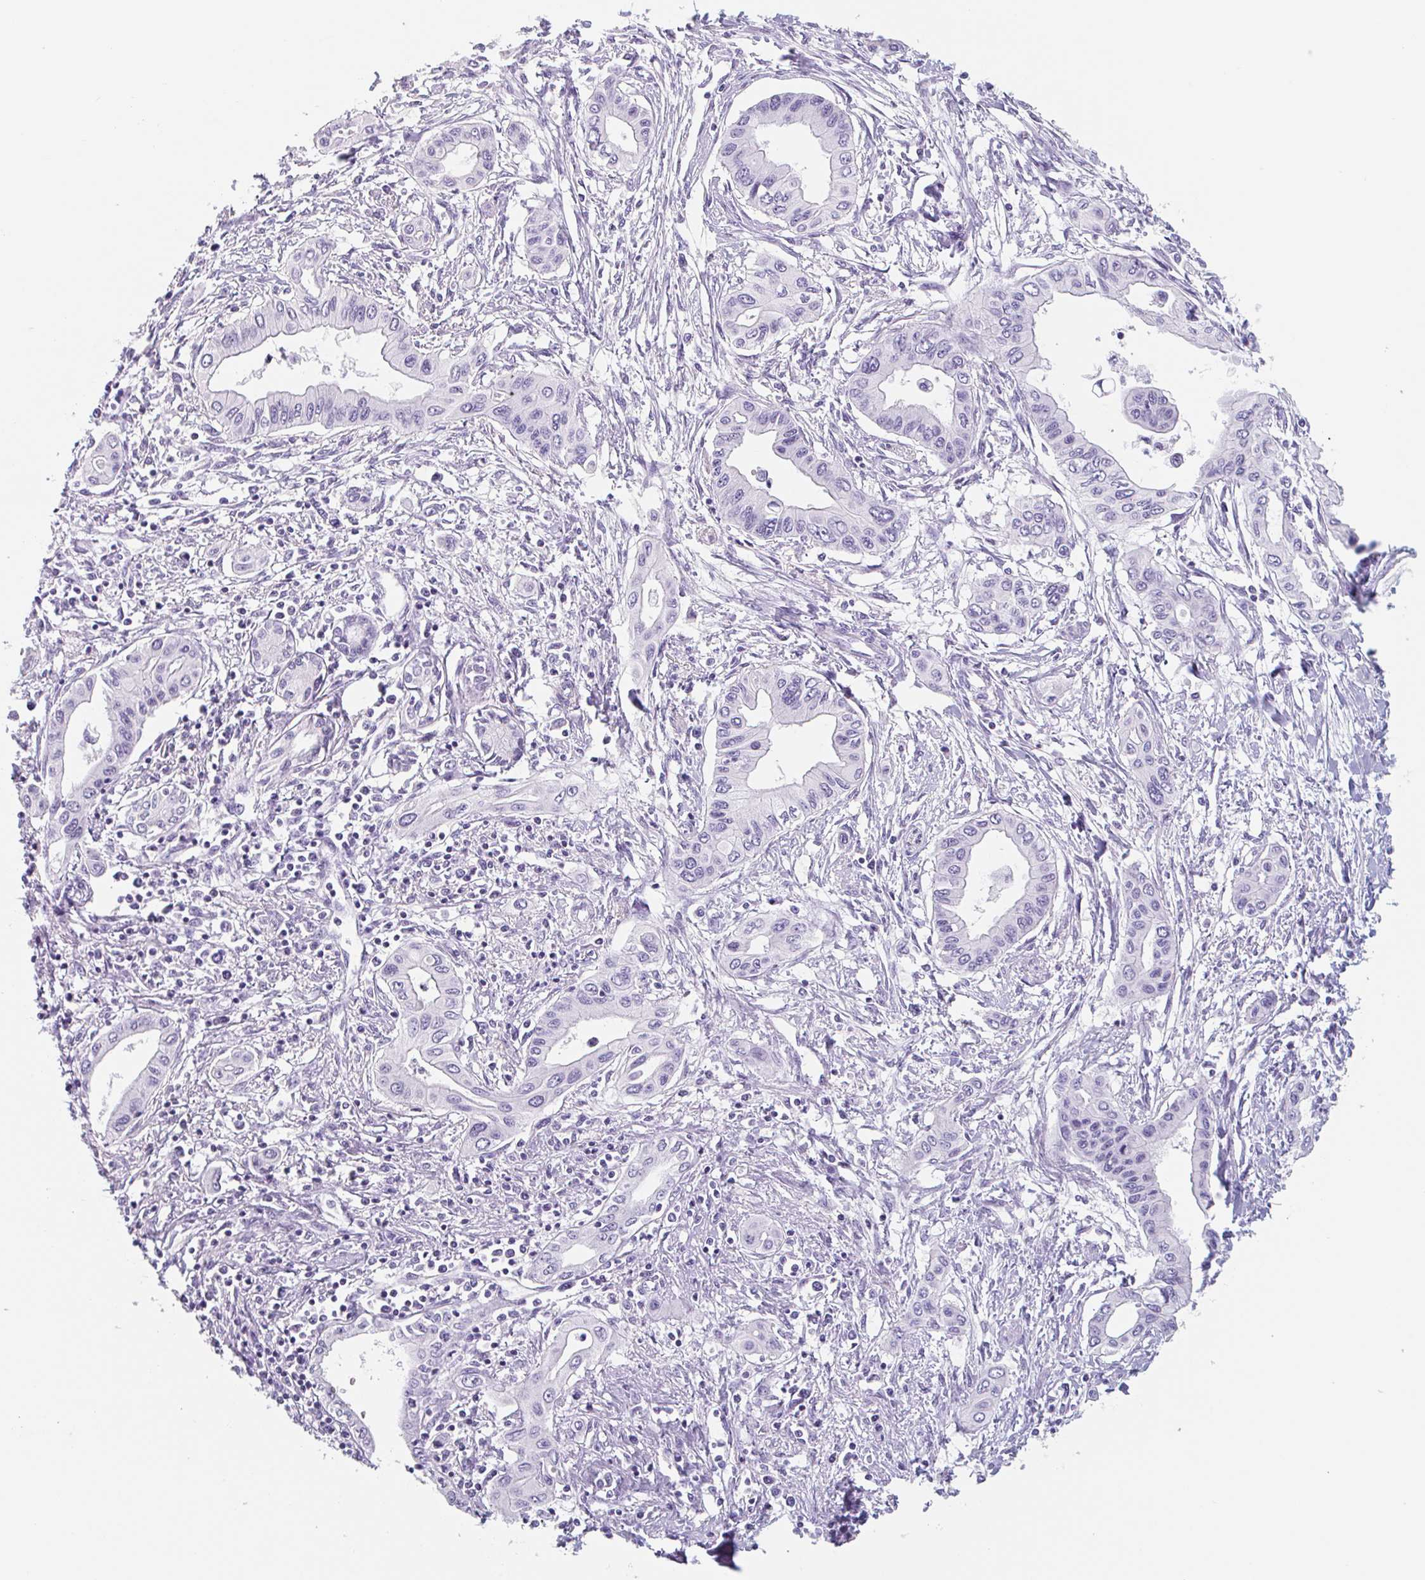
{"staining": {"intensity": "negative", "quantity": "none", "location": "none"}, "tissue": "pancreatic cancer", "cell_type": "Tumor cells", "image_type": "cancer", "snomed": [{"axis": "morphology", "description": "Adenocarcinoma, NOS"}, {"axis": "topography", "description": "Pancreas"}], "caption": "IHC histopathology image of pancreatic cancer (adenocarcinoma) stained for a protein (brown), which exhibits no positivity in tumor cells.", "gene": "EMC4", "patient": {"sex": "female", "age": 62}}